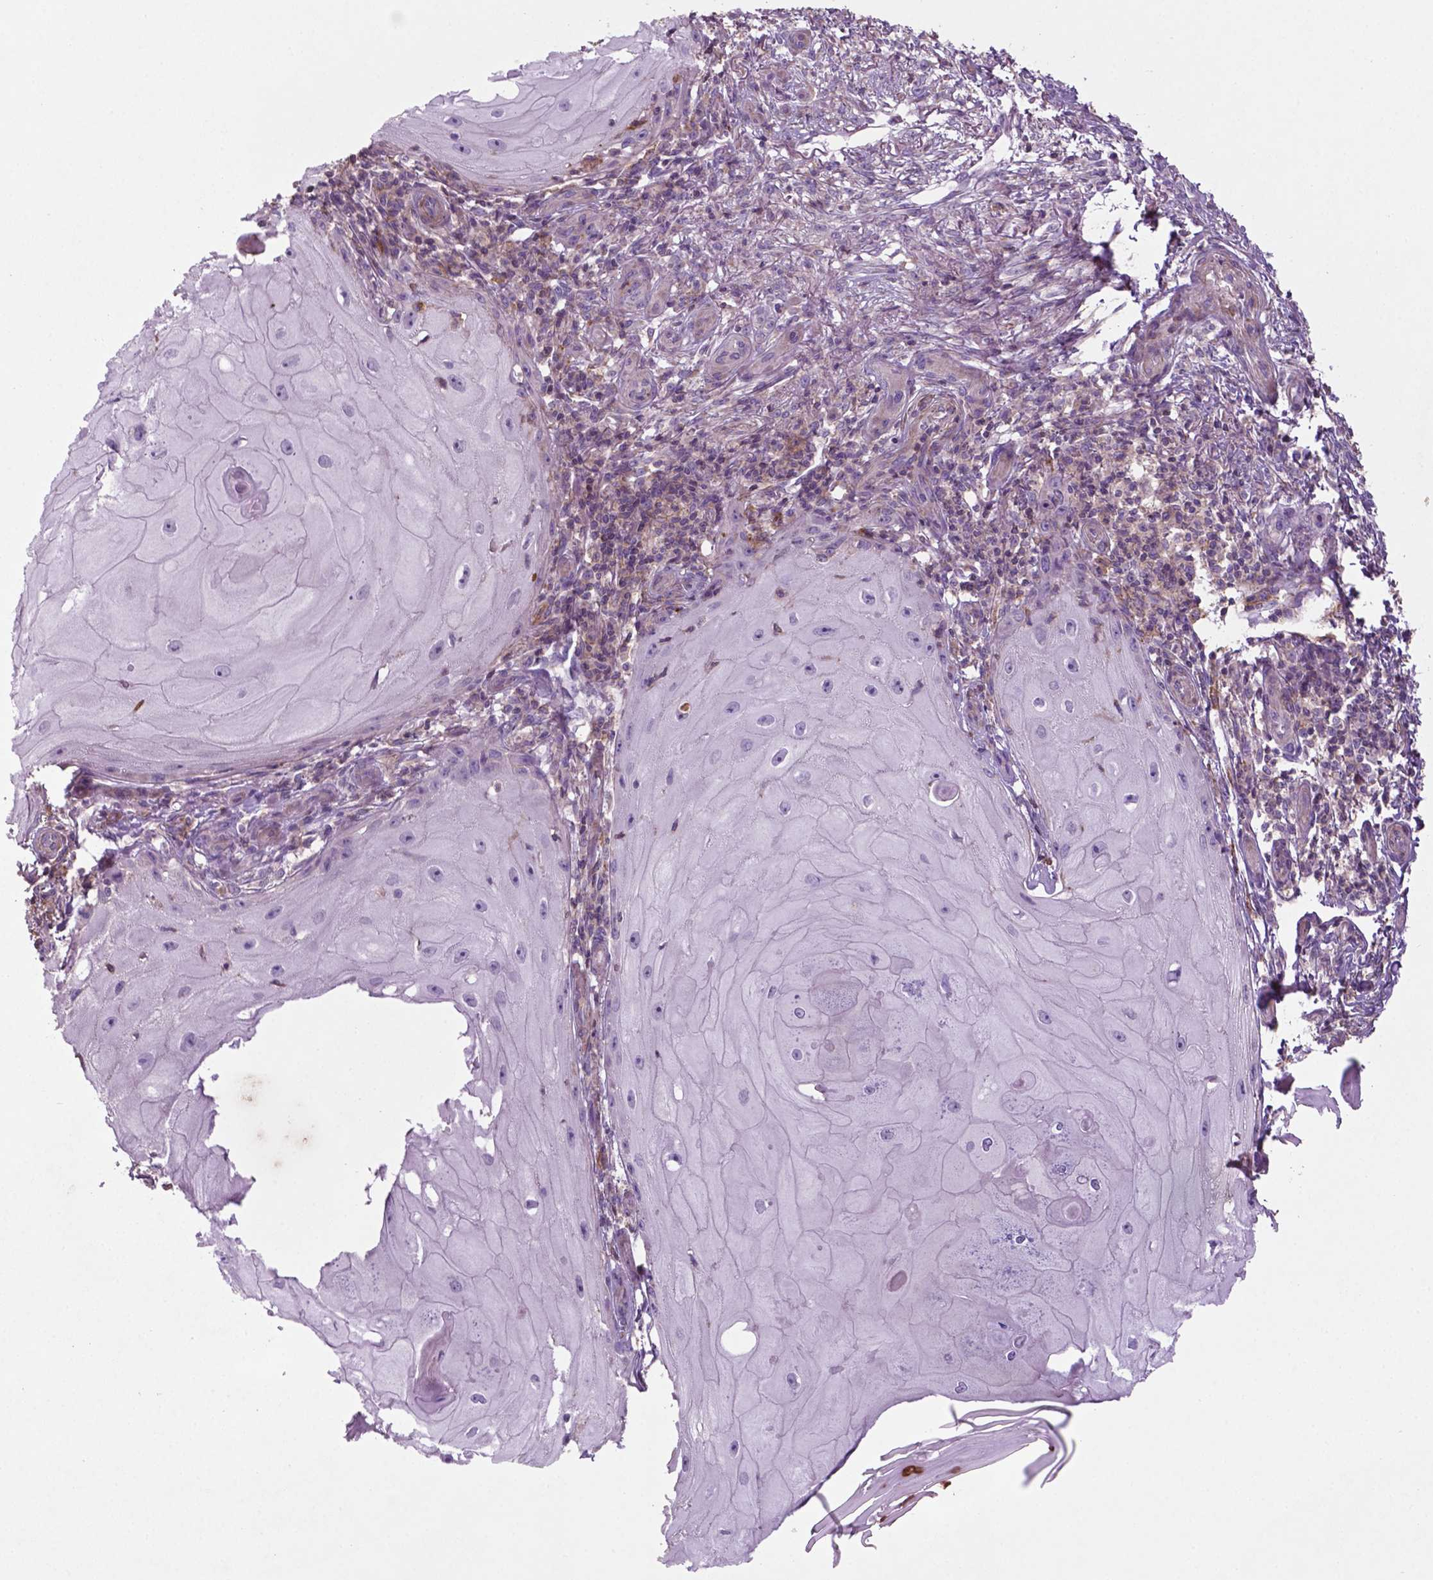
{"staining": {"intensity": "negative", "quantity": "none", "location": "none"}, "tissue": "skin cancer", "cell_type": "Tumor cells", "image_type": "cancer", "snomed": [{"axis": "morphology", "description": "Squamous cell carcinoma, NOS"}, {"axis": "topography", "description": "Skin"}], "caption": "Tumor cells are negative for protein expression in human skin cancer (squamous cell carcinoma).", "gene": "BMP4", "patient": {"sex": "female", "age": 77}}